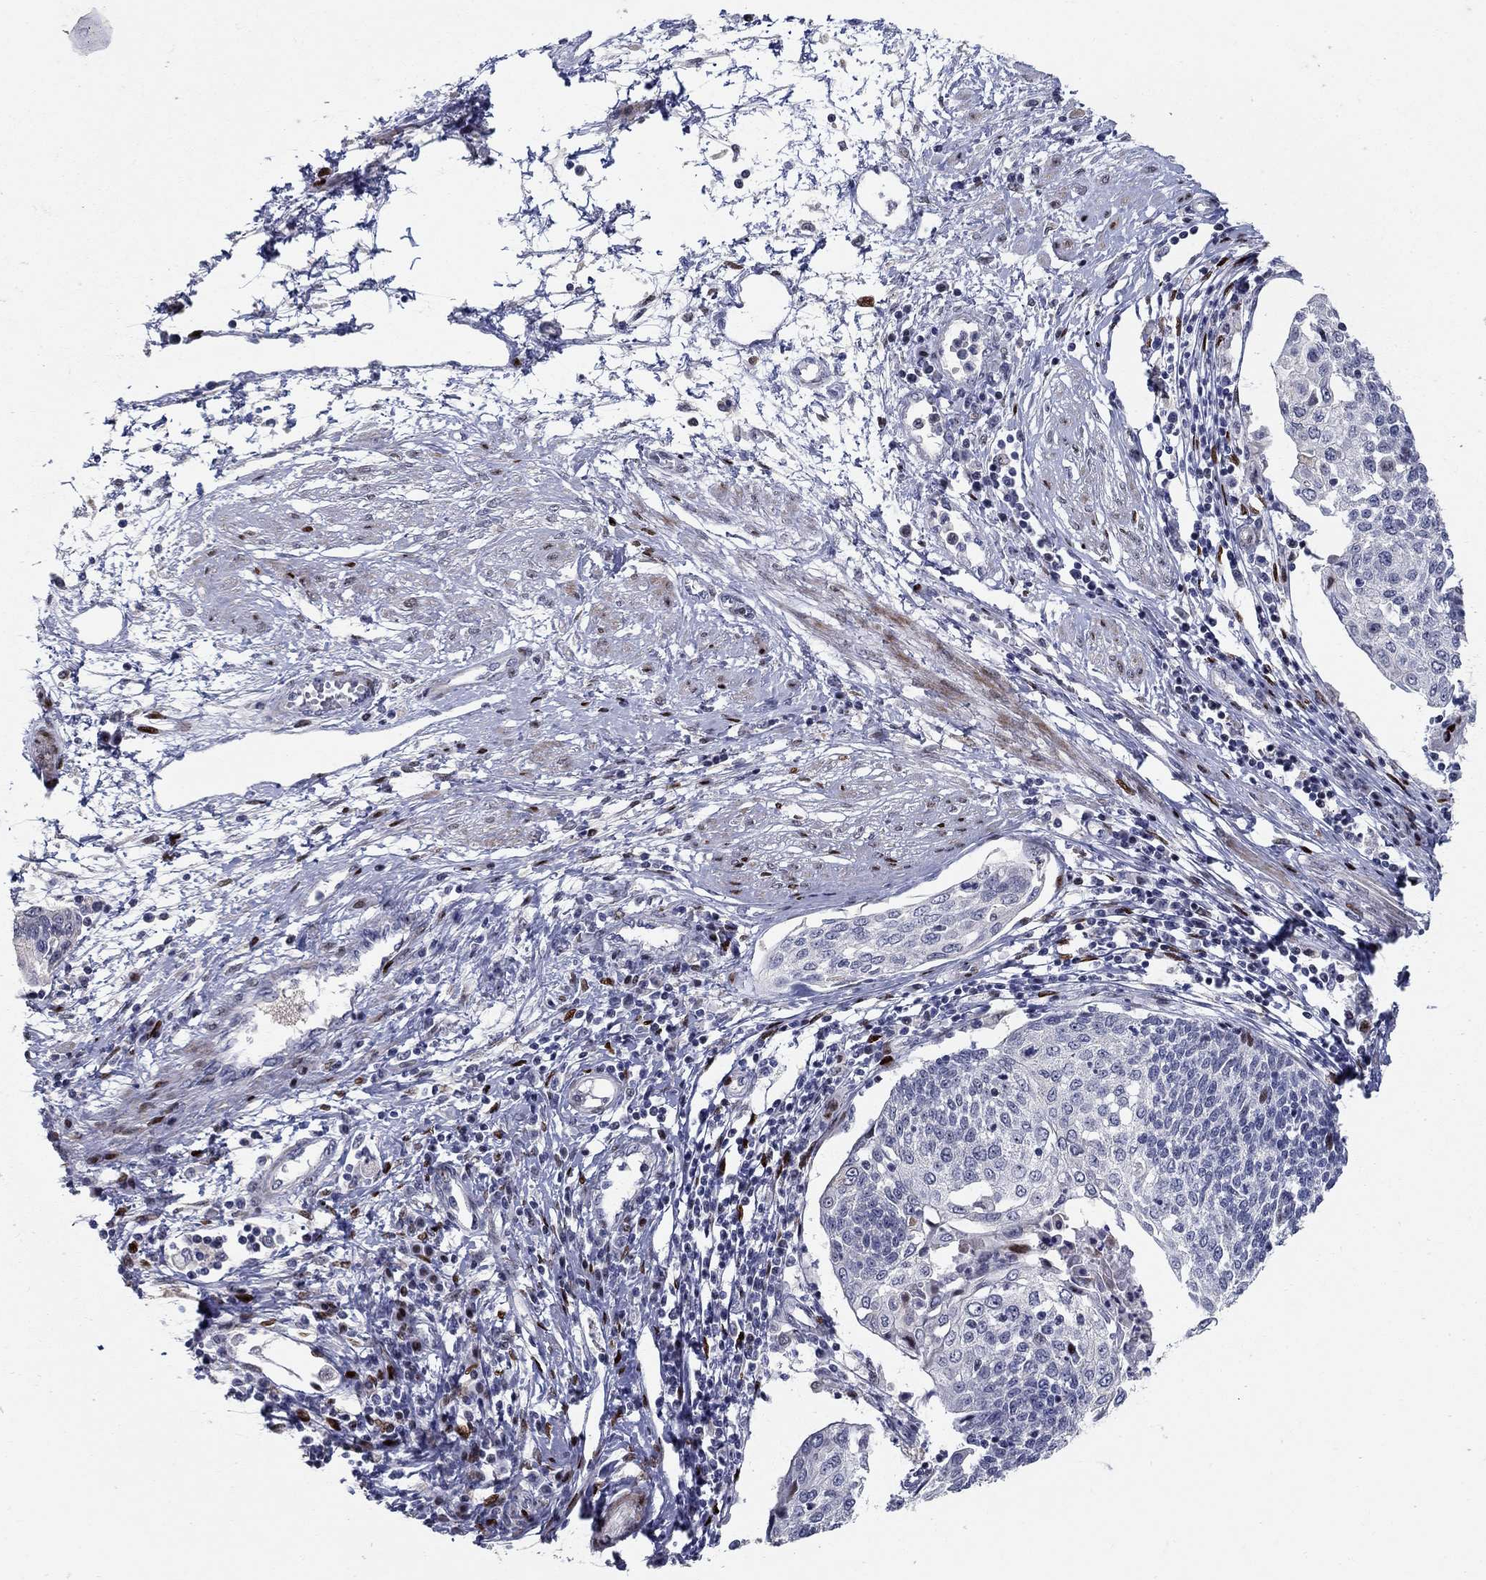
{"staining": {"intensity": "negative", "quantity": "none", "location": "none"}, "tissue": "cervical cancer", "cell_type": "Tumor cells", "image_type": "cancer", "snomed": [{"axis": "morphology", "description": "Squamous cell carcinoma, NOS"}, {"axis": "topography", "description": "Cervix"}], "caption": "A micrograph of cervical cancer stained for a protein displays no brown staining in tumor cells.", "gene": "RAPGEF5", "patient": {"sex": "female", "age": 34}}